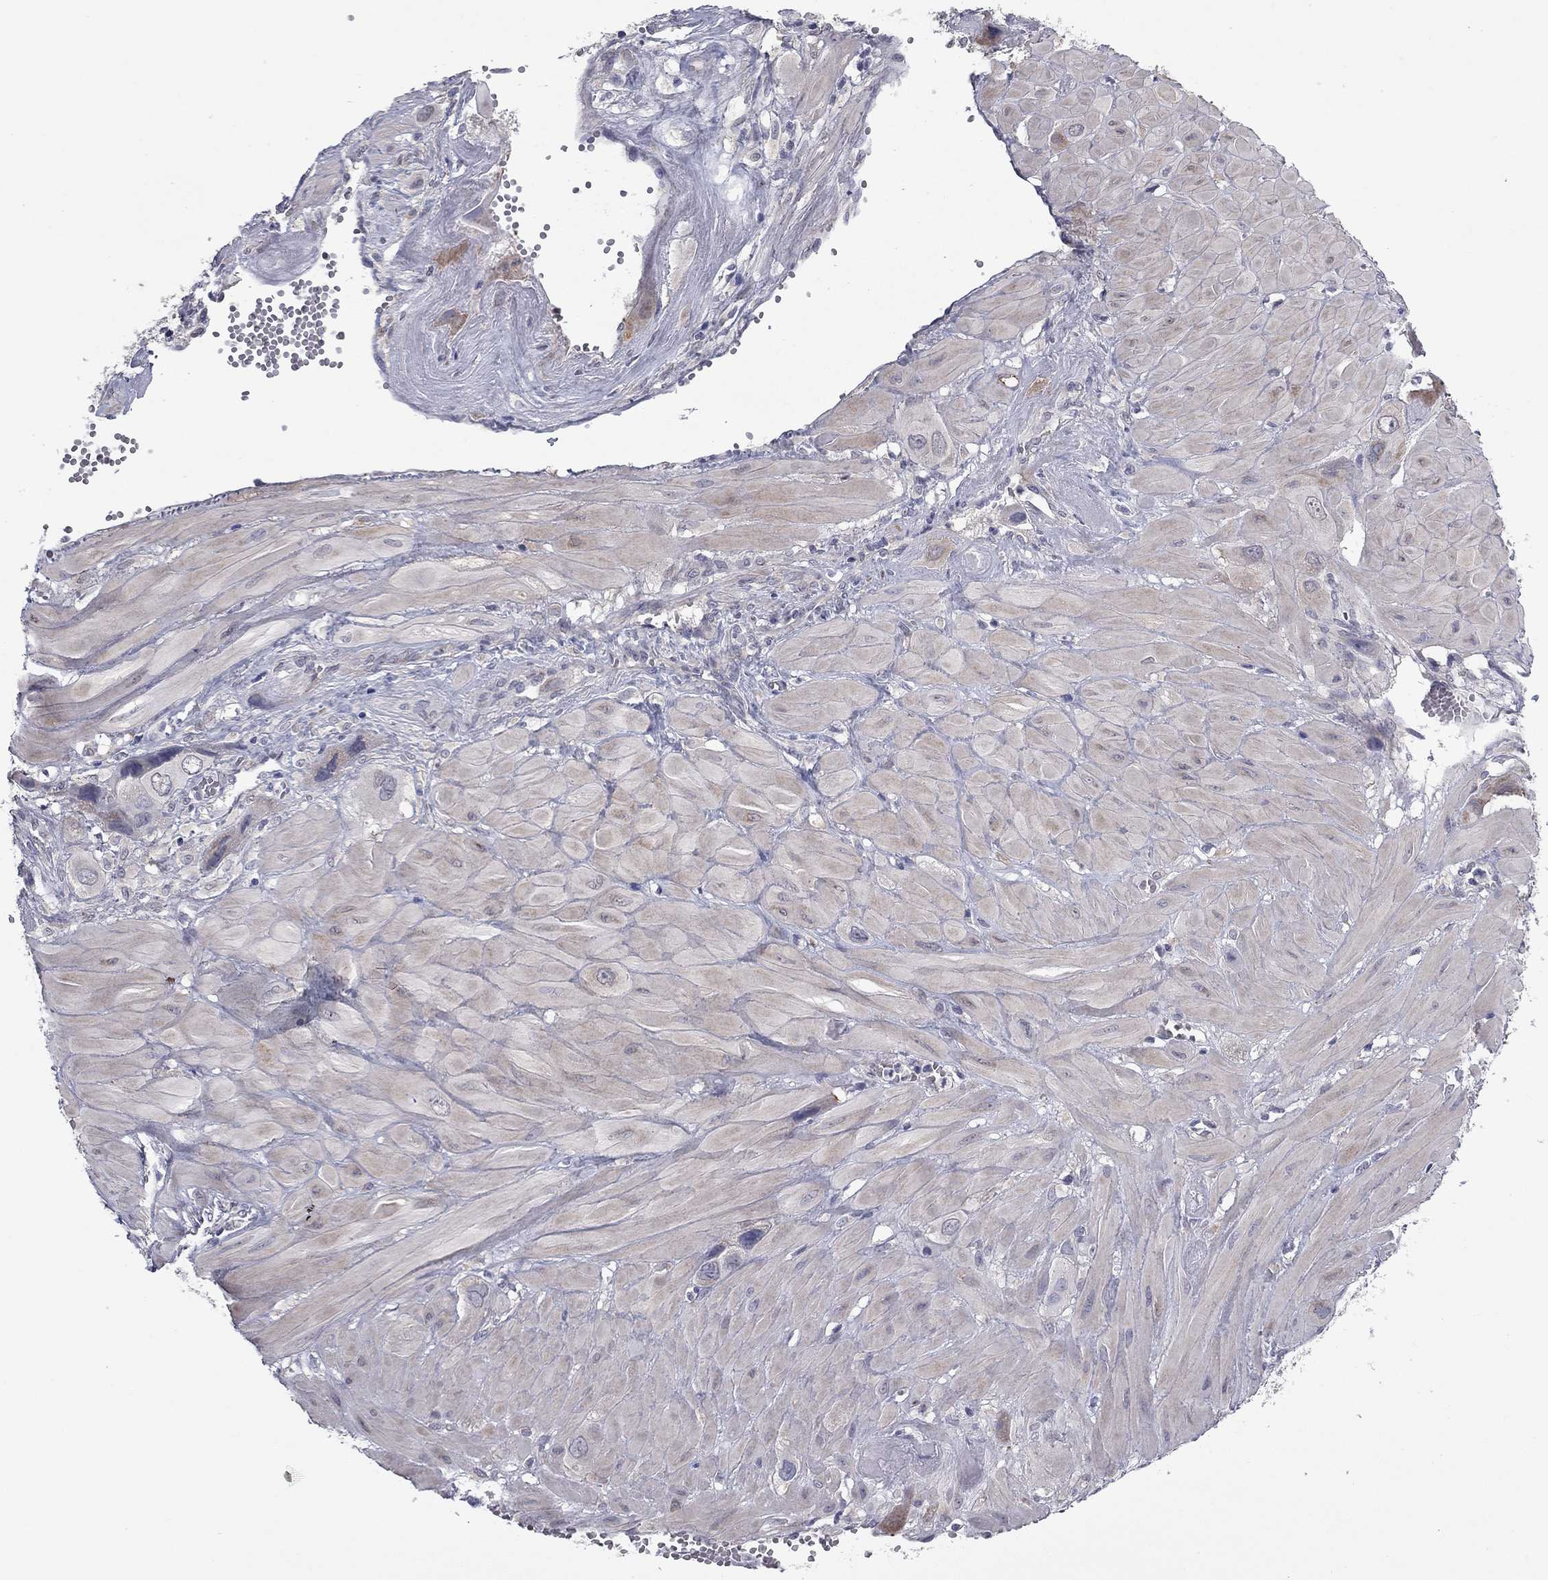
{"staining": {"intensity": "weak", "quantity": "25%-75%", "location": "cytoplasmic/membranous"}, "tissue": "cervical cancer", "cell_type": "Tumor cells", "image_type": "cancer", "snomed": [{"axis": "morphology", "description": "Squamous cell carcinoma, NOS"}, {"axis": "topography", "description": "Cervix"}], "caption": "The histopathology image exhibits immunohistochemical staining of squamous cell carcinoma (cervical). There is weak cytoplasmic/membranous expression is seen in about 25%-75% of tumor cells.", "gene": "PRRT2", "patient": {"sex": "female", "age": 34}}